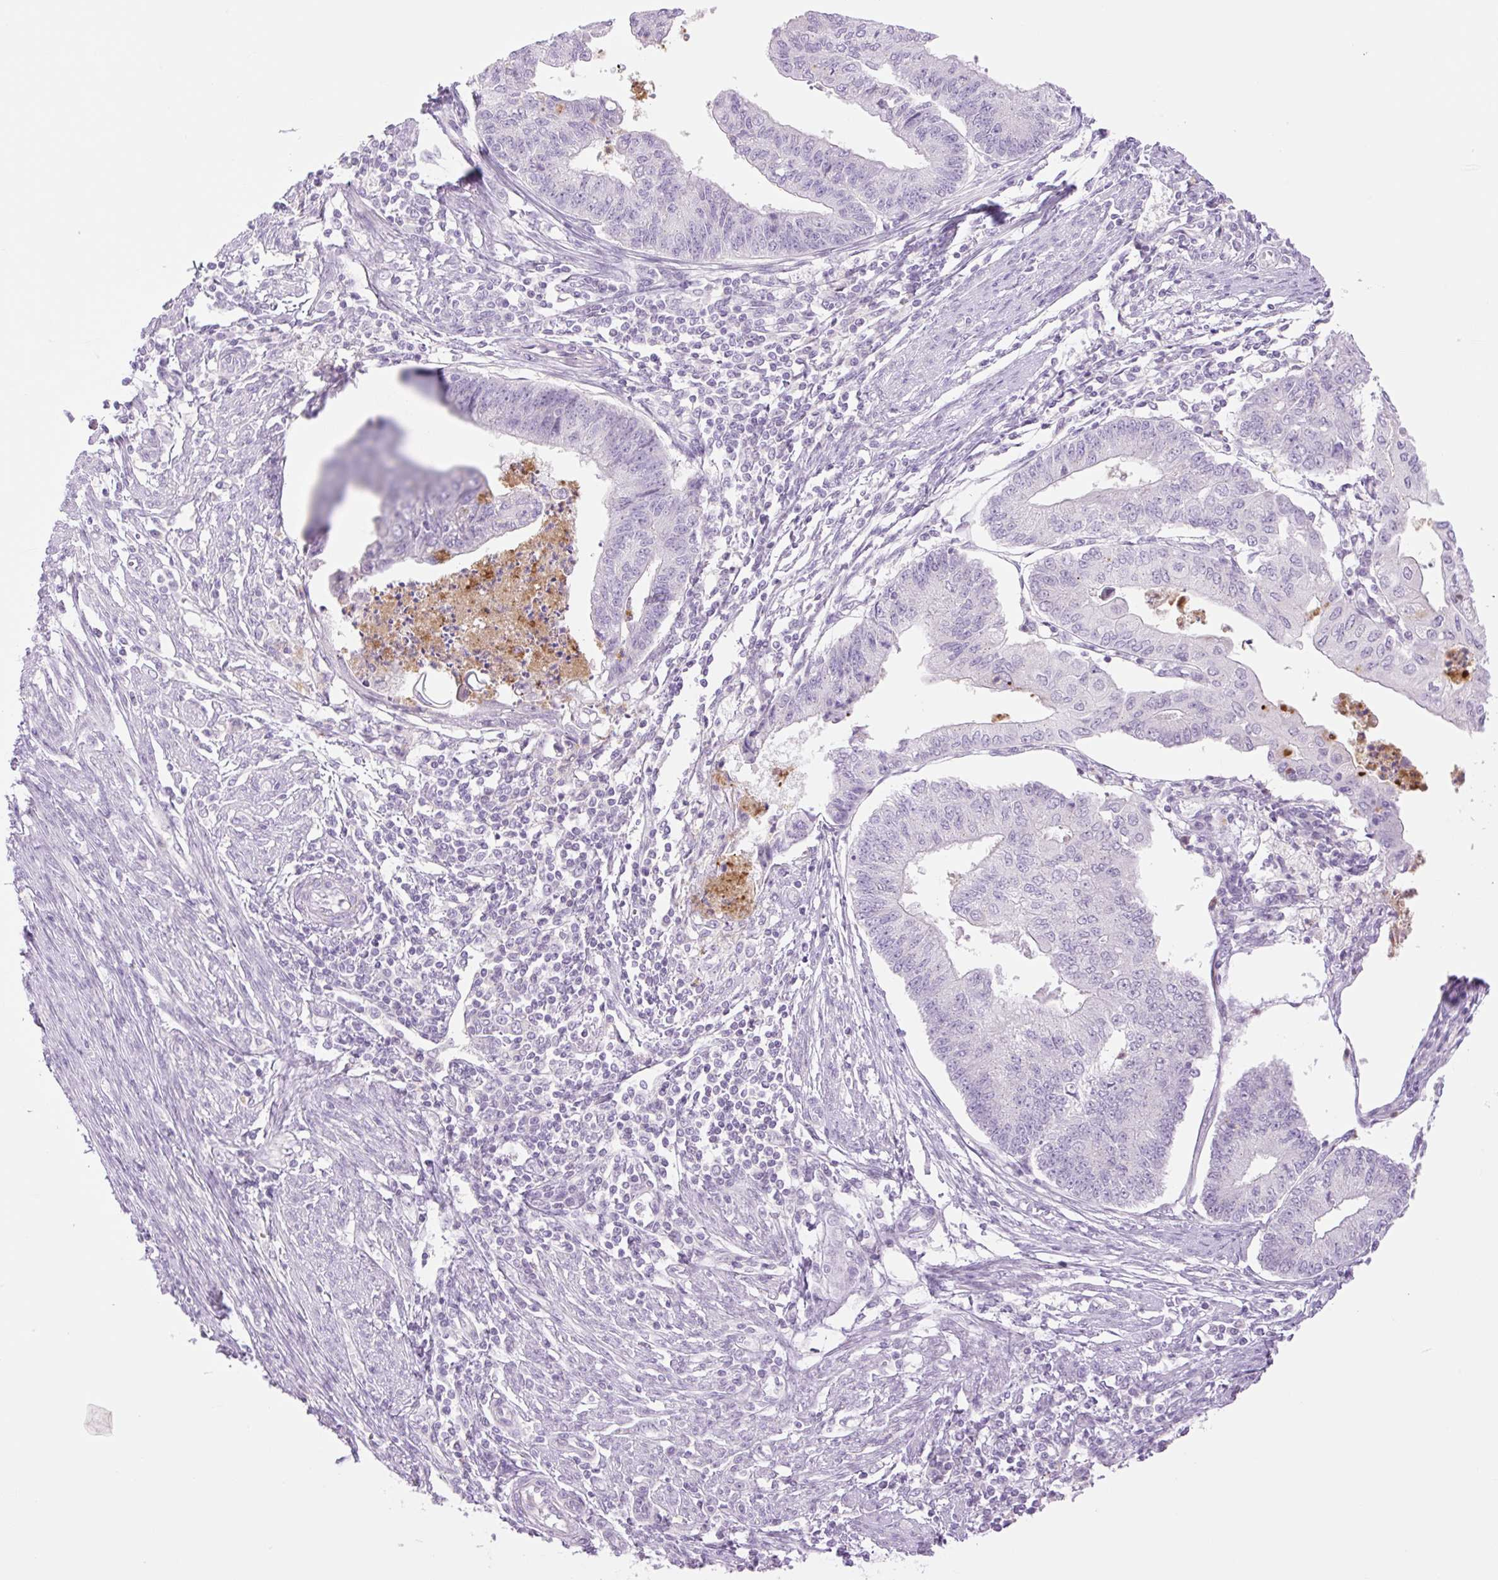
{"staining": {"intensity": "negative", "quantity": "none", "location": "none"}, "tissue": "endometrial cancer", "cell_type": "Tumor cells", "image_type": "cancer", "snomed": [{"axis": "morphology", "description": "Adenocarcinoma, NOS"}, {"axis": "topography", "description": "Endometrium"}], "caption": "DAB immunohistochemical staining of endometrial cancer (adenocarcinoma) displays no significant staining in tumor cells. The staining was performed using DAB to visualize the protein expression in brown, while the nuclei were stained in blue with hematoxylin (Magnification: 20x).", "gene": "TBX15", "patient": {"sex": "female", "age": 56}}